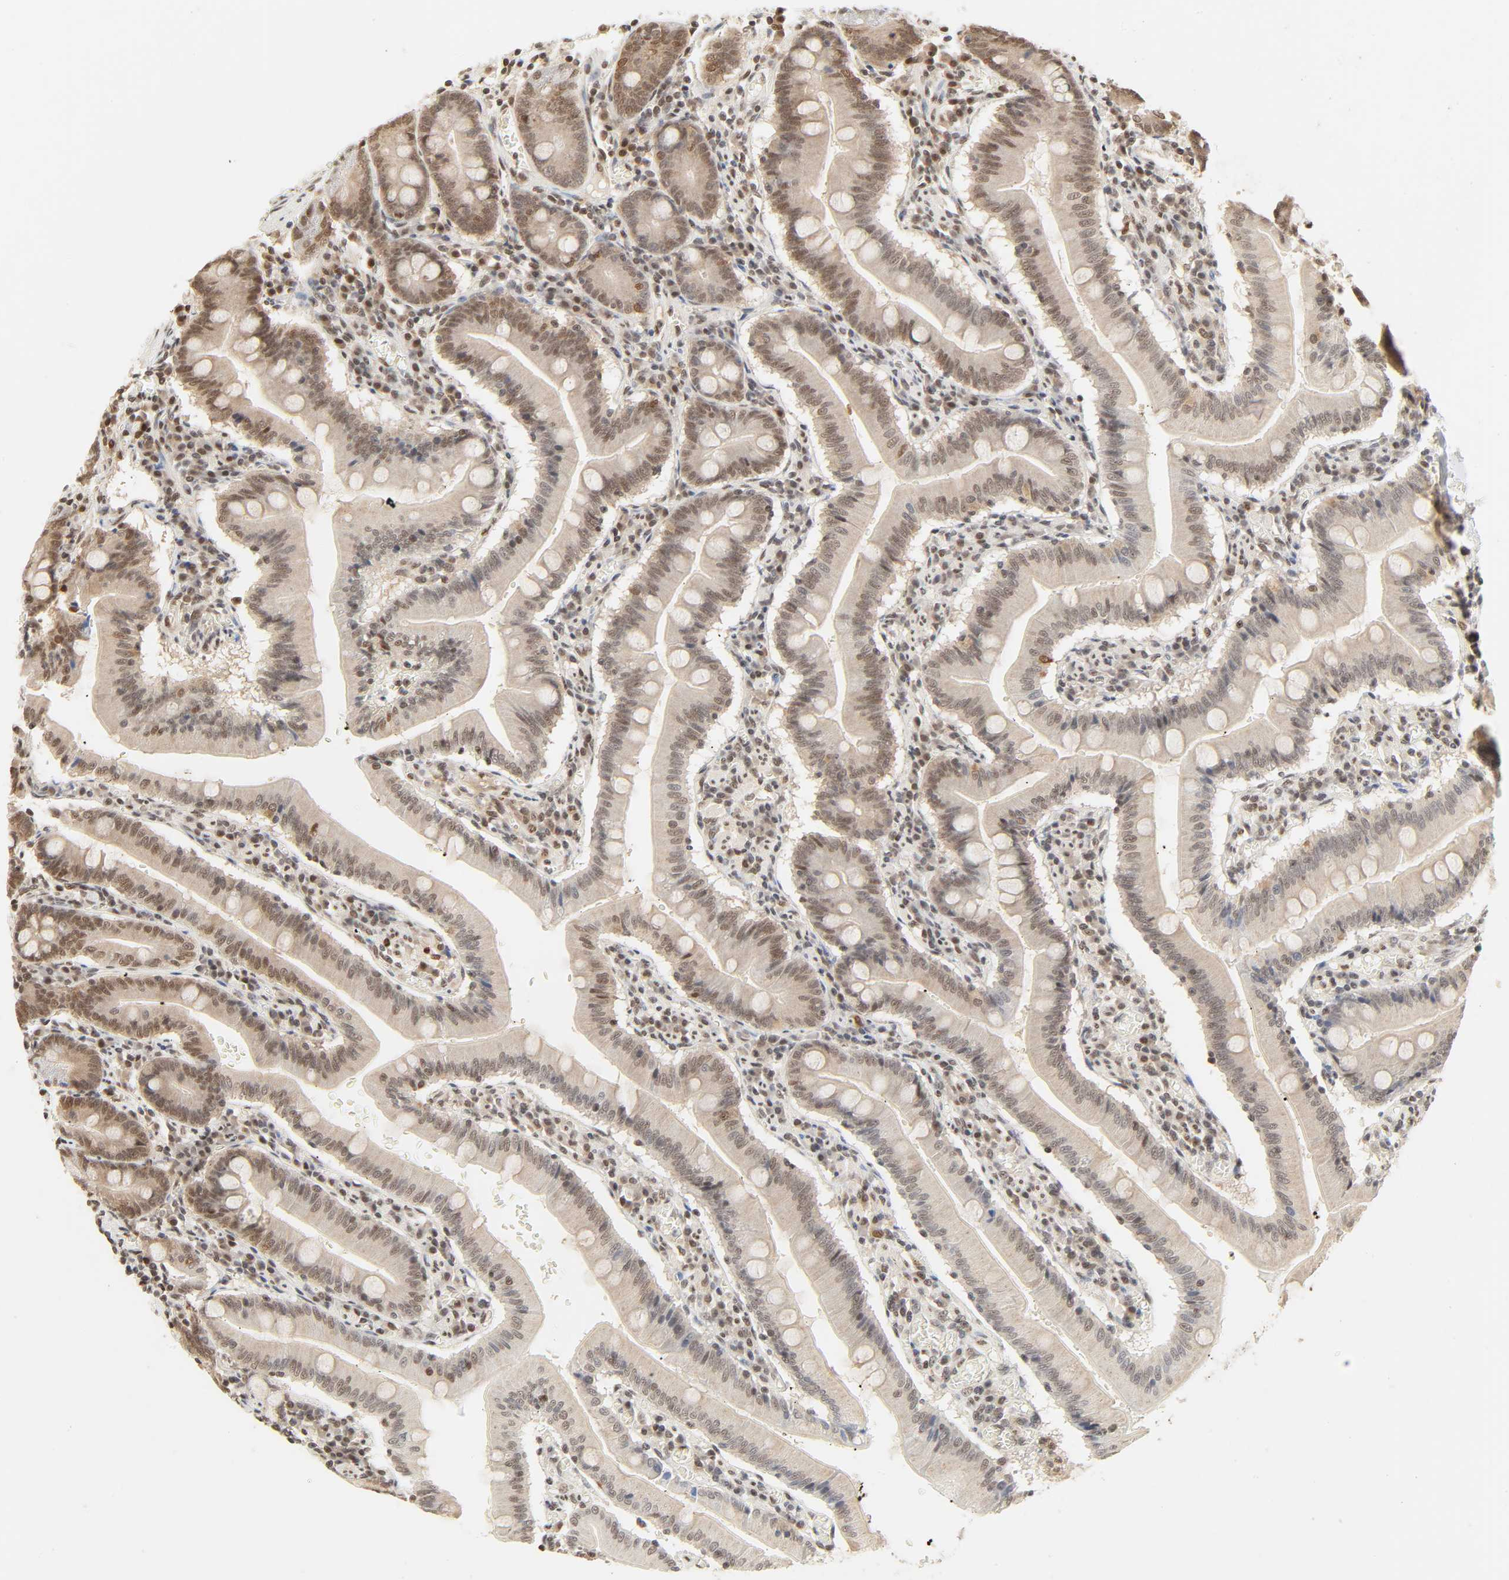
{"staining": {"intensity": "weak", "quantity": "25%-75%", "location": "cytoplasmic/membranous,nuclear"}, "tissue": "small intestine", "cell_type": "Glandular cells", "image_type": "normal", "snomed": [{"axis": "morphology", "description": "Normal tissue, NOS"}, {"axis": "topography", "description": "Small intestine"}], "caption": "DAB (3,3'-diaminobenzidine) immunohistochemical staining of normal human small intestine demonstrates weak cytoplasmic/membranous,nuclear protein staining in approximately 25%-75% of glandular cells.", "gene": "UBC", "patient": {"sex": "male", "age": 71}}